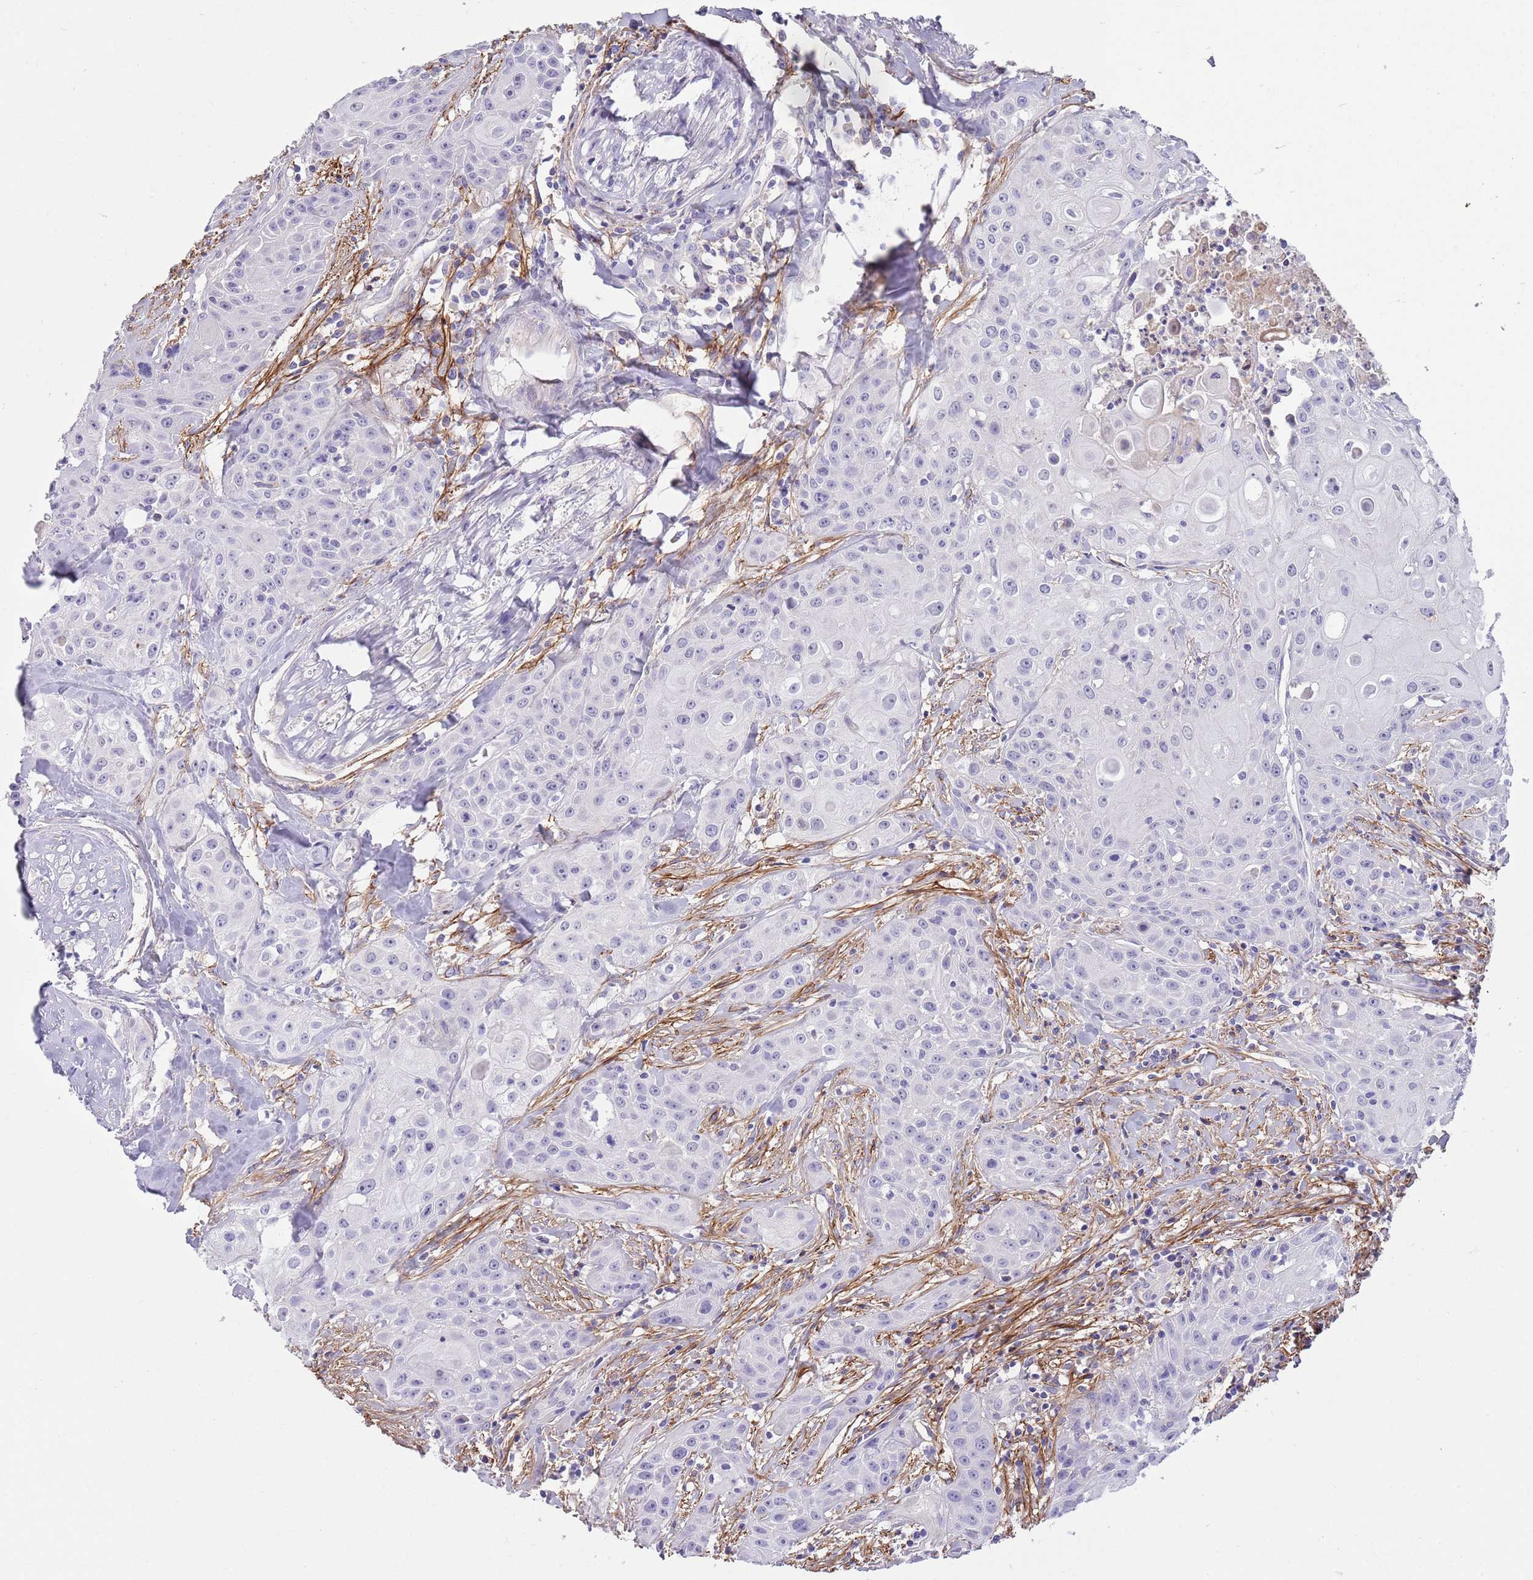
{"staining": {"intensity": "negative", "quantity": "none", "location": "none"}, "tissue": "head and neck cancer", "cell_type": "Tumor cells", "image_type": "cancer", "snomed": [{"axis": "morphology", "description": "Squamous cell carcinoma, NOS"}, {"axis": "topography", "description": "Oral tissue"}, {"axis": "topography", "description": "Head-Neck"}], "caption": "Head and neck cancer (squamous cell carcinoma) stained for a protein using immunohistochemistry (IHC) displays no positivity tumor cells.", "gene": "LEPROTL1", "patient": {"sex": "female", "age": 82}}